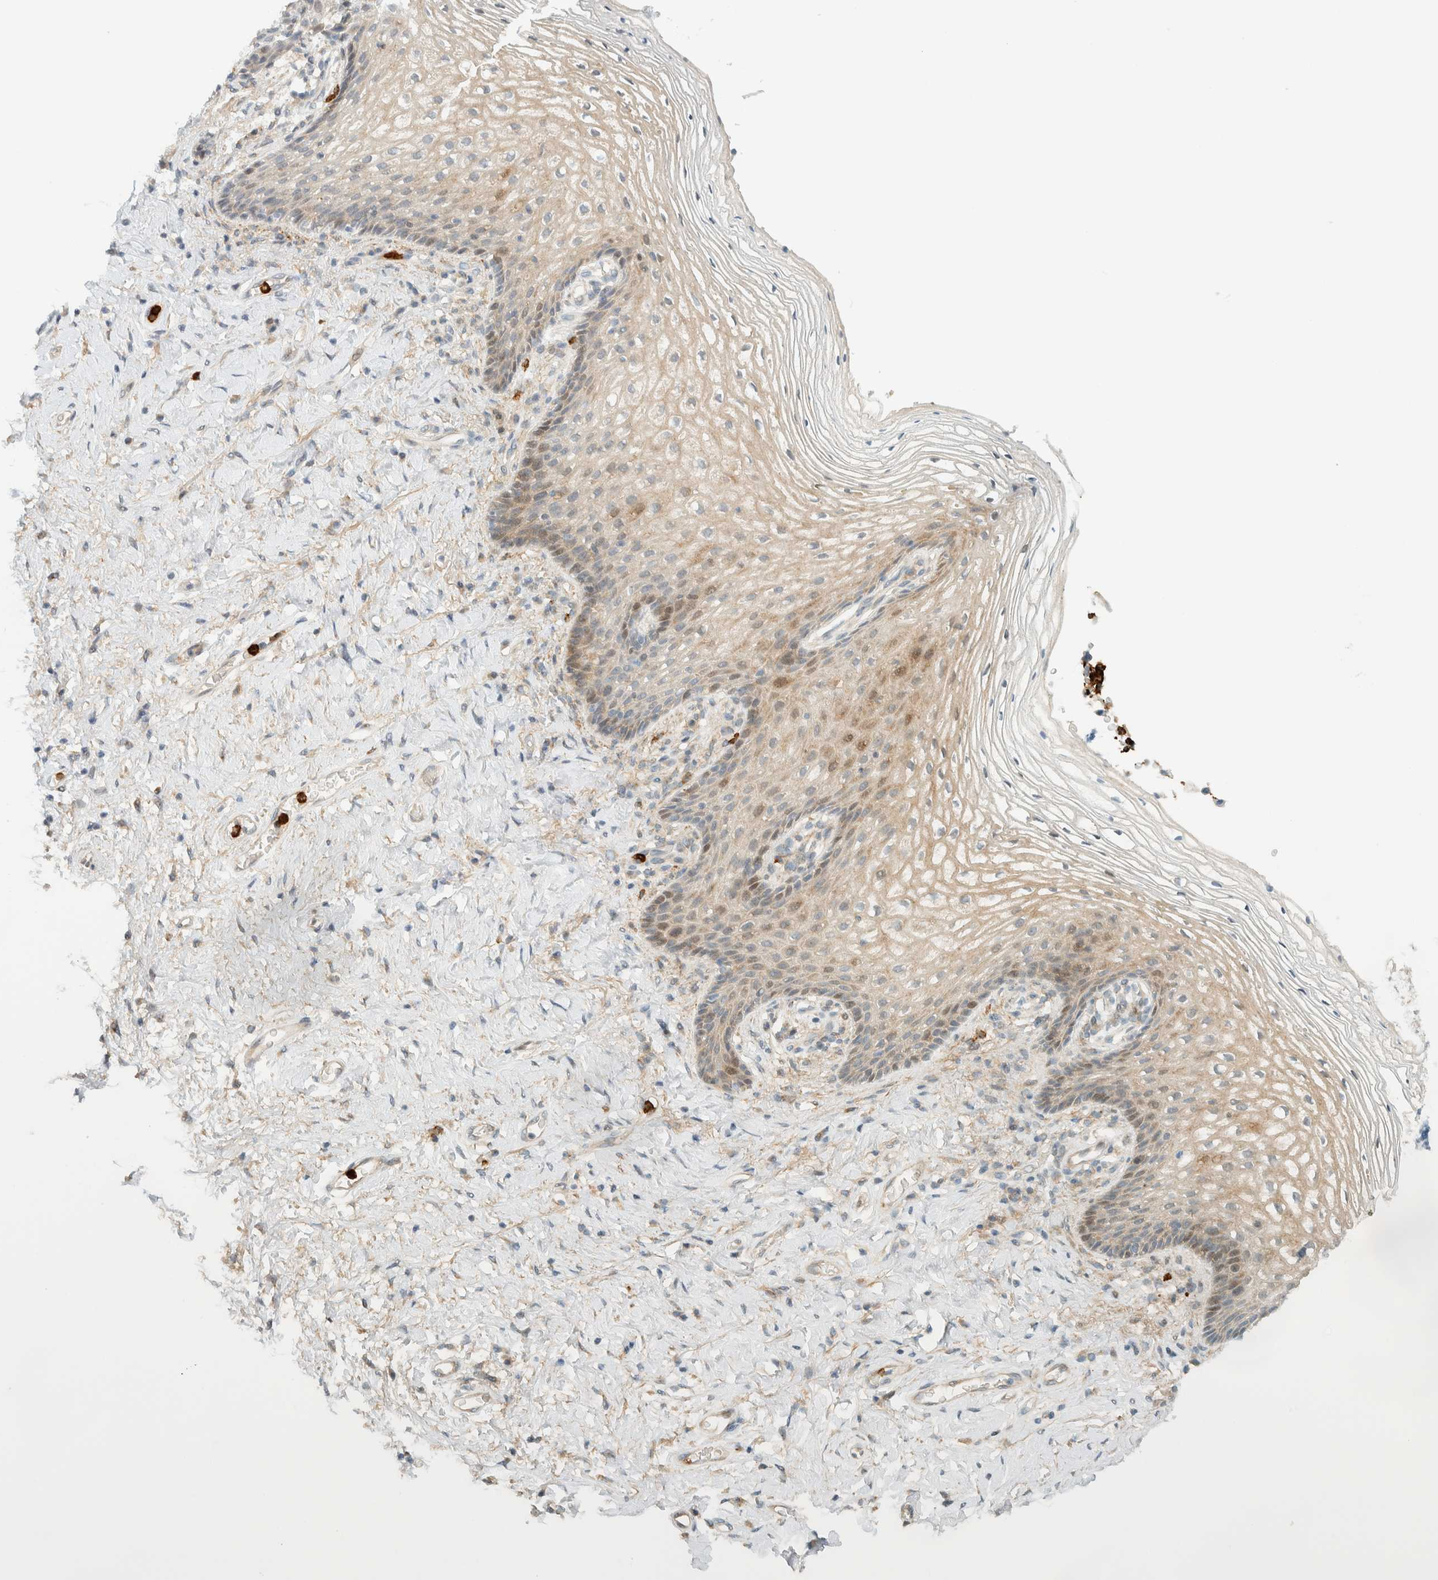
{"staining": {"intensity": "weak", "quantity": "25%-75%", "location": "cytoplasmic/membranous,nuclear"}, "tissue": "vagina", "cell_type": "Squamous epithelial cells", "image_type": "normal", "snomed": [{"axis": "morphology", "description": "Normal tissue, NOS"}, {"axis": "topography", "description": "Vagina"}], "caption": "IHC image of unremarkable vagina: human vagina stained using immunohistochemistry demonstrates low levels of weak protein expression localized specifically in the cytoplasmic/membranous,nuclear of squamous epithelial cells, appearing as a cytoplasmic/membranous,nuclear brown color.", "gene": "CCDC171", "patient": {"sex": "female", "age": 60}}